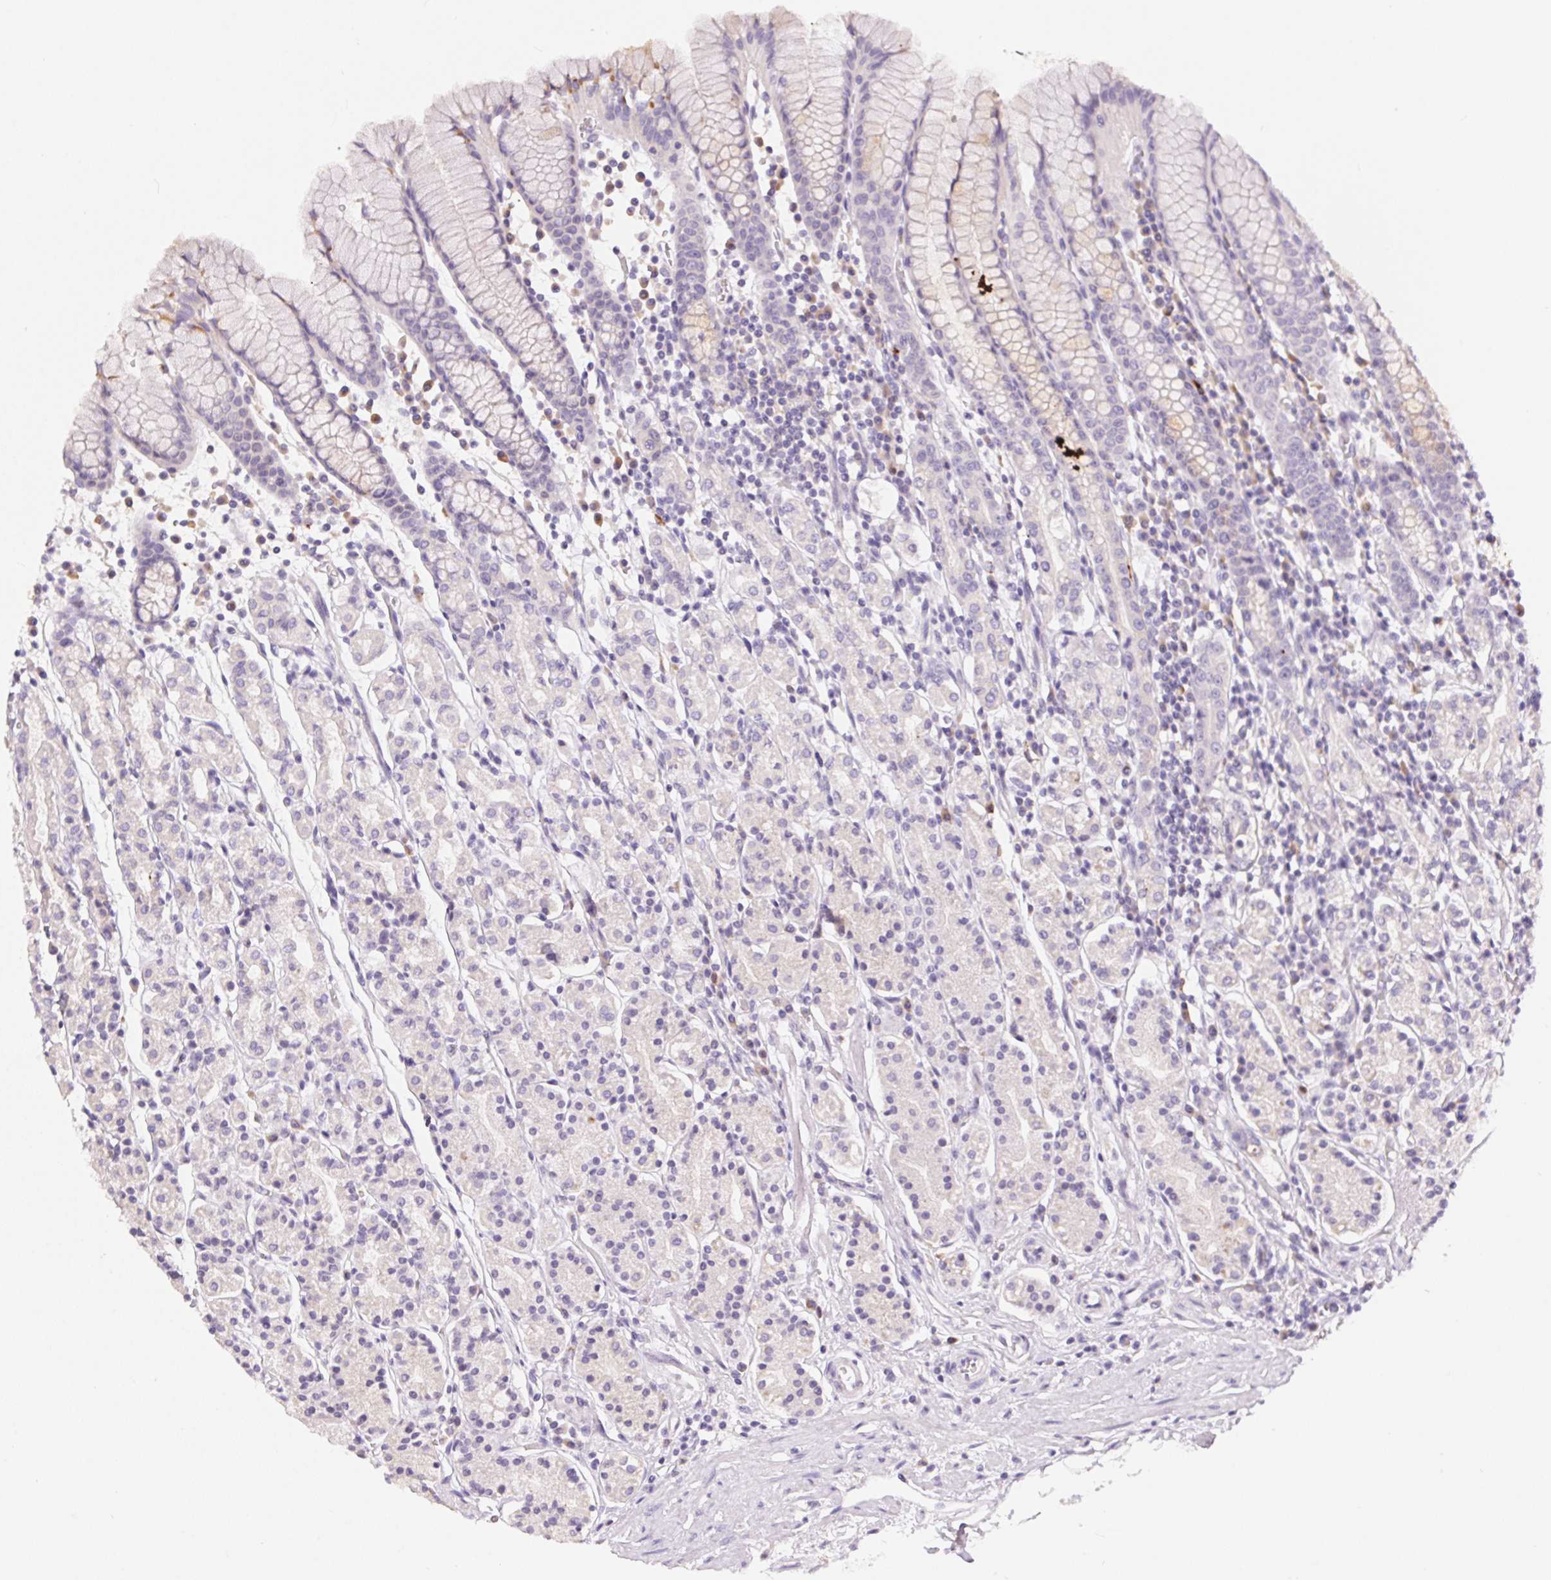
{"staining": {"intensity": "negative", "quantity": "none", "location": "none"}, "tissue": "stomach", "cell_type": "Glandular cells", "image_type": "normal", "snomed": [{"axis": "morphology", "description": "Normal tissue, NOS"}, {"axis": "topography", "description": "Stomach, upper"}, {"axis": "topography", "description": "Stomach"}], "caption": "Glandular cells show no significant expression in unremarkable stomach. (DAB IHC, high magnification).", "gene": "PNLIPRP3", "patient": {"sex": "male", "age": 62}}